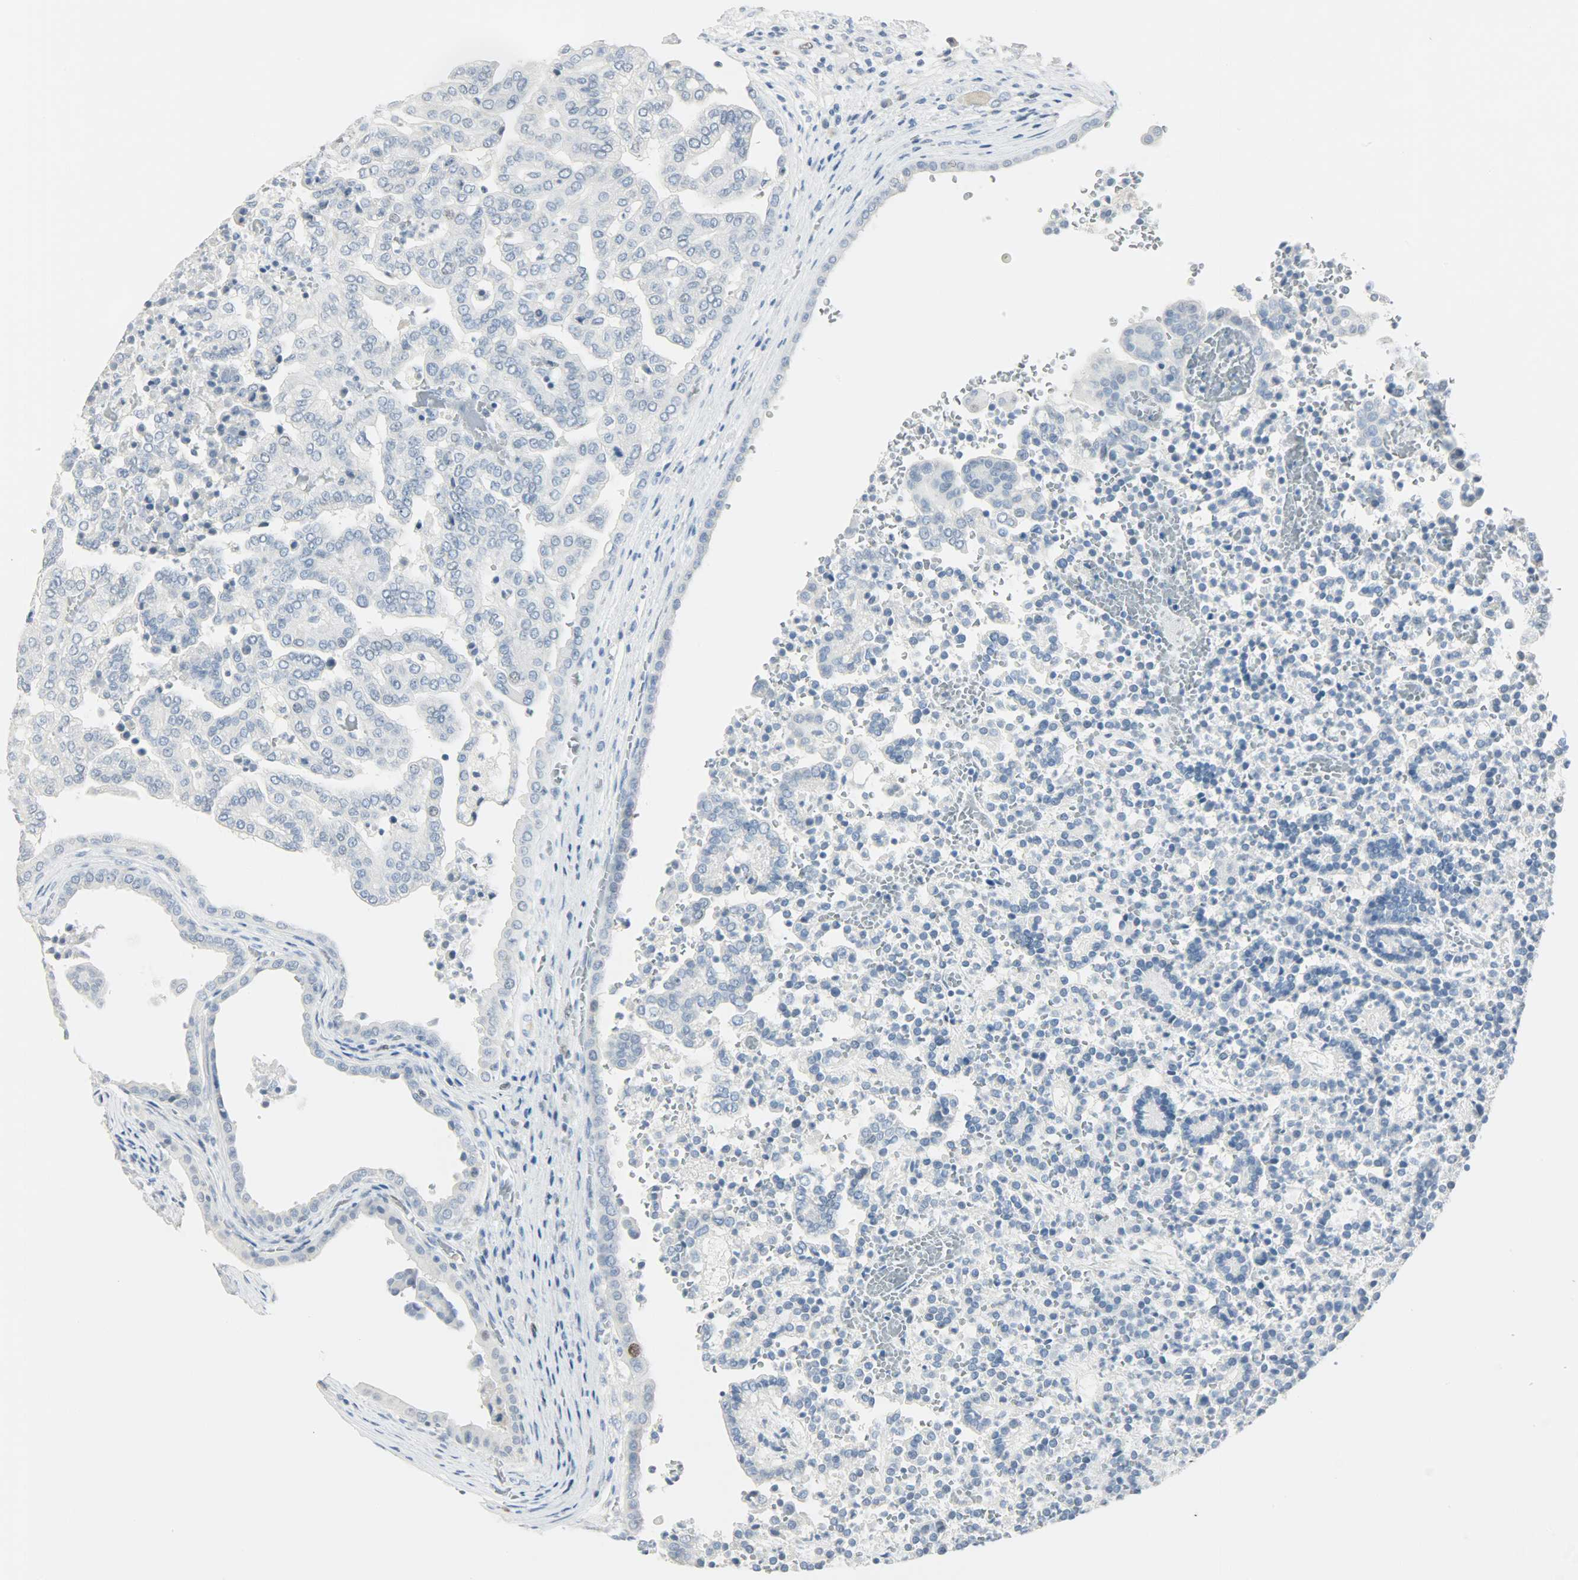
{"staining": {"intensity": "negative", "quantity": "none", "location": "none"}, "tissue": "renal cancer", "cell_type": "Tumor cells", "image_type": "cancer", "snomed": [{"axis": "morphology", "description": "Adenocarcinoma, NOS"}, {"axis": "topography", "description": "Kidney"}], "caption": "The micrograph reveals no significant expression in tumor cells of renal cancer. Brightfield microscopy of immunohistochemistry stained with DAB (3,3'-diaminobenzidine) (brown) and hematoxylin (blue), captured at high magnification.", "gene": "HELLS", "patient": {"sex": "male", "age": 61}}